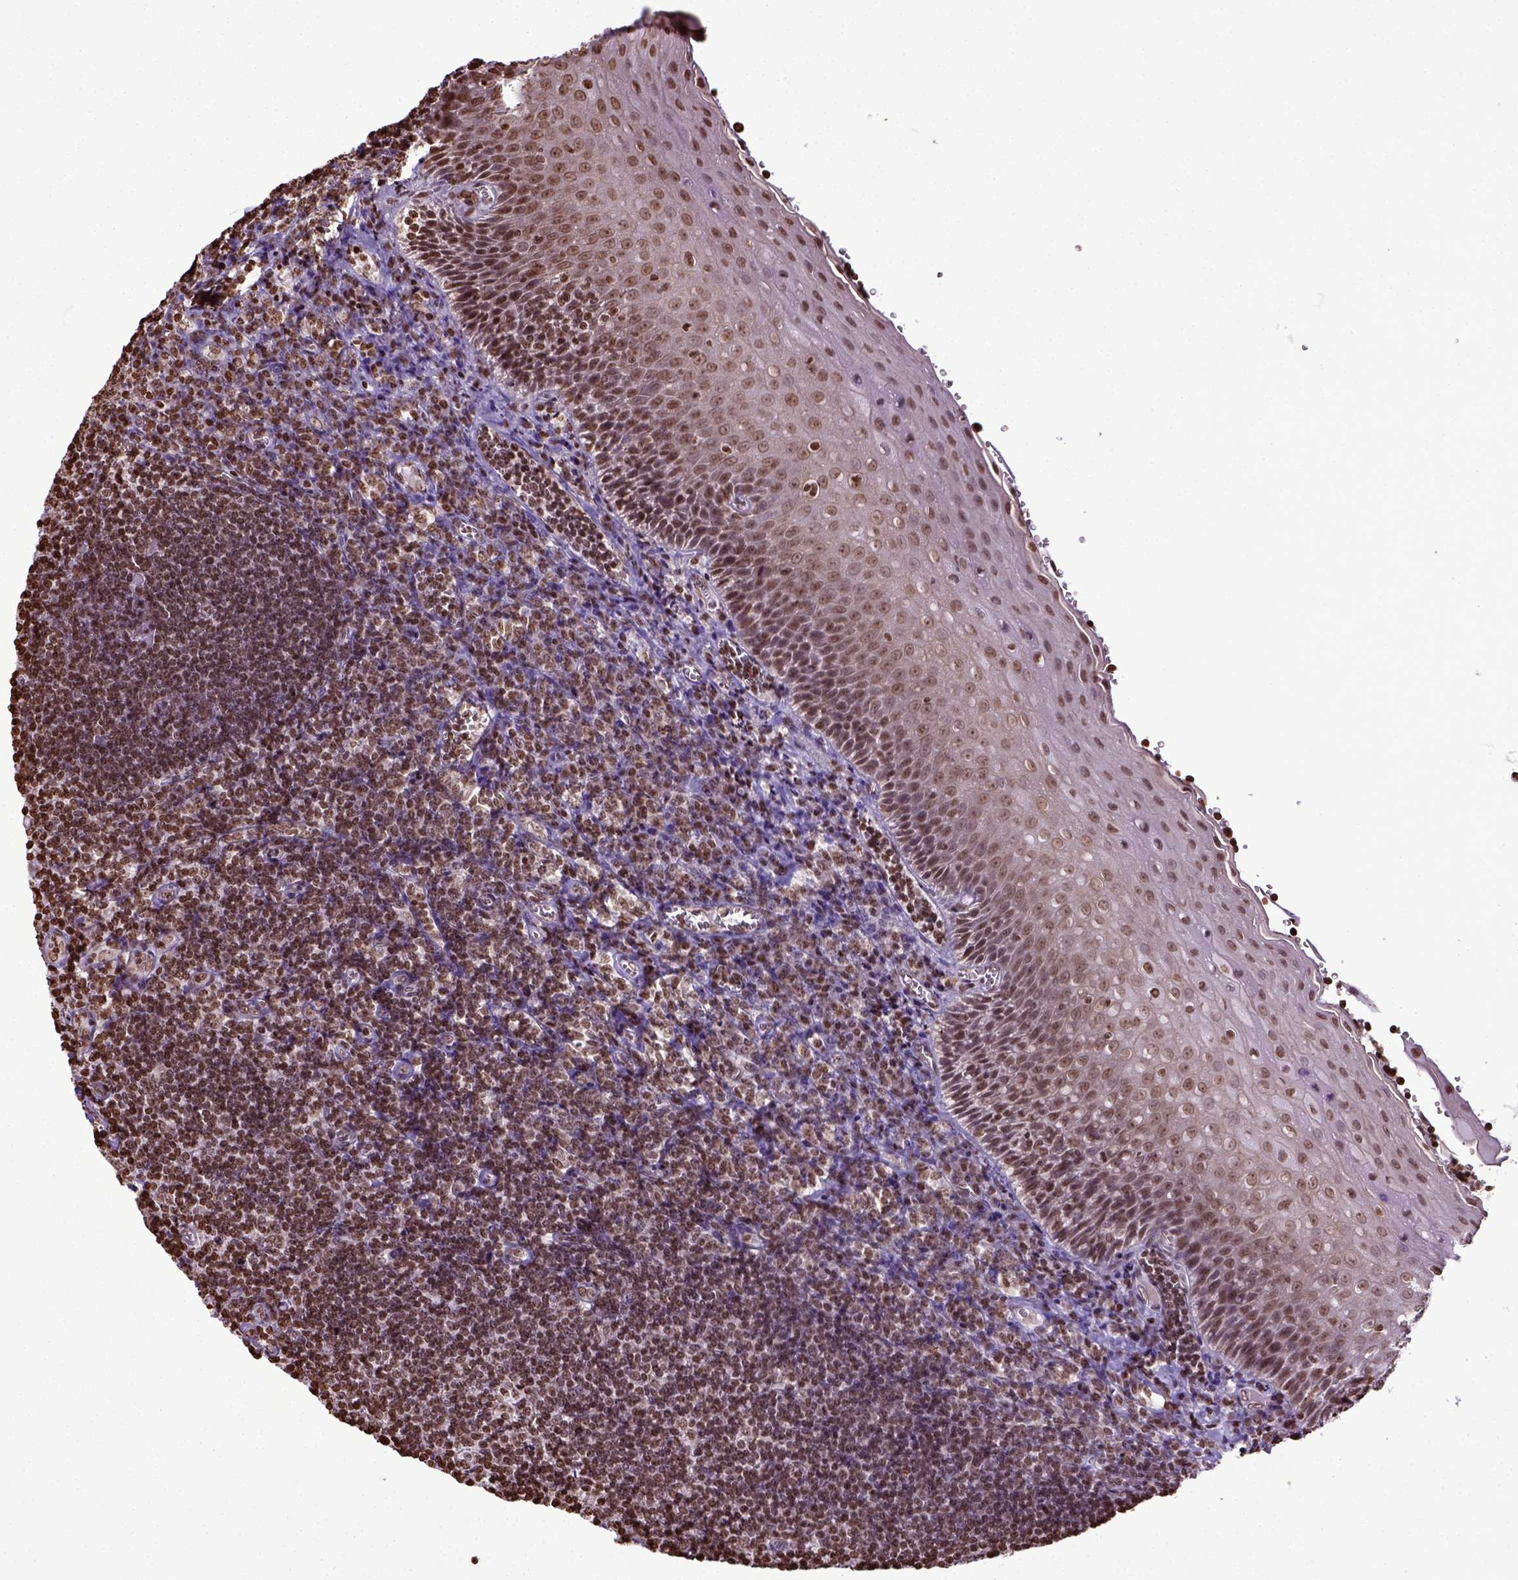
{"staining": {"intensity": "moderate", "quantity": ">75%", "location": "nuclear"}, "tissue": "tonsil", "cell_type": "Germinal center cells", "image_type": "normal", "snomed": [{"axis": "morphology", "description": "Normal tissue, NOS"}, {"axis": "morphology", "description": "Inflammation, NOS"}, {"axis": "topography", "description": "Tonsil"}], "caption": "This is a histology image of immunohistochemistry (IHC) staining of unremarkable tonsil, which shows moderate expression in the nuclear of germinal center cells.", "gene": "ZNF75D", "patient": {"sex": "female", "age": 31}}